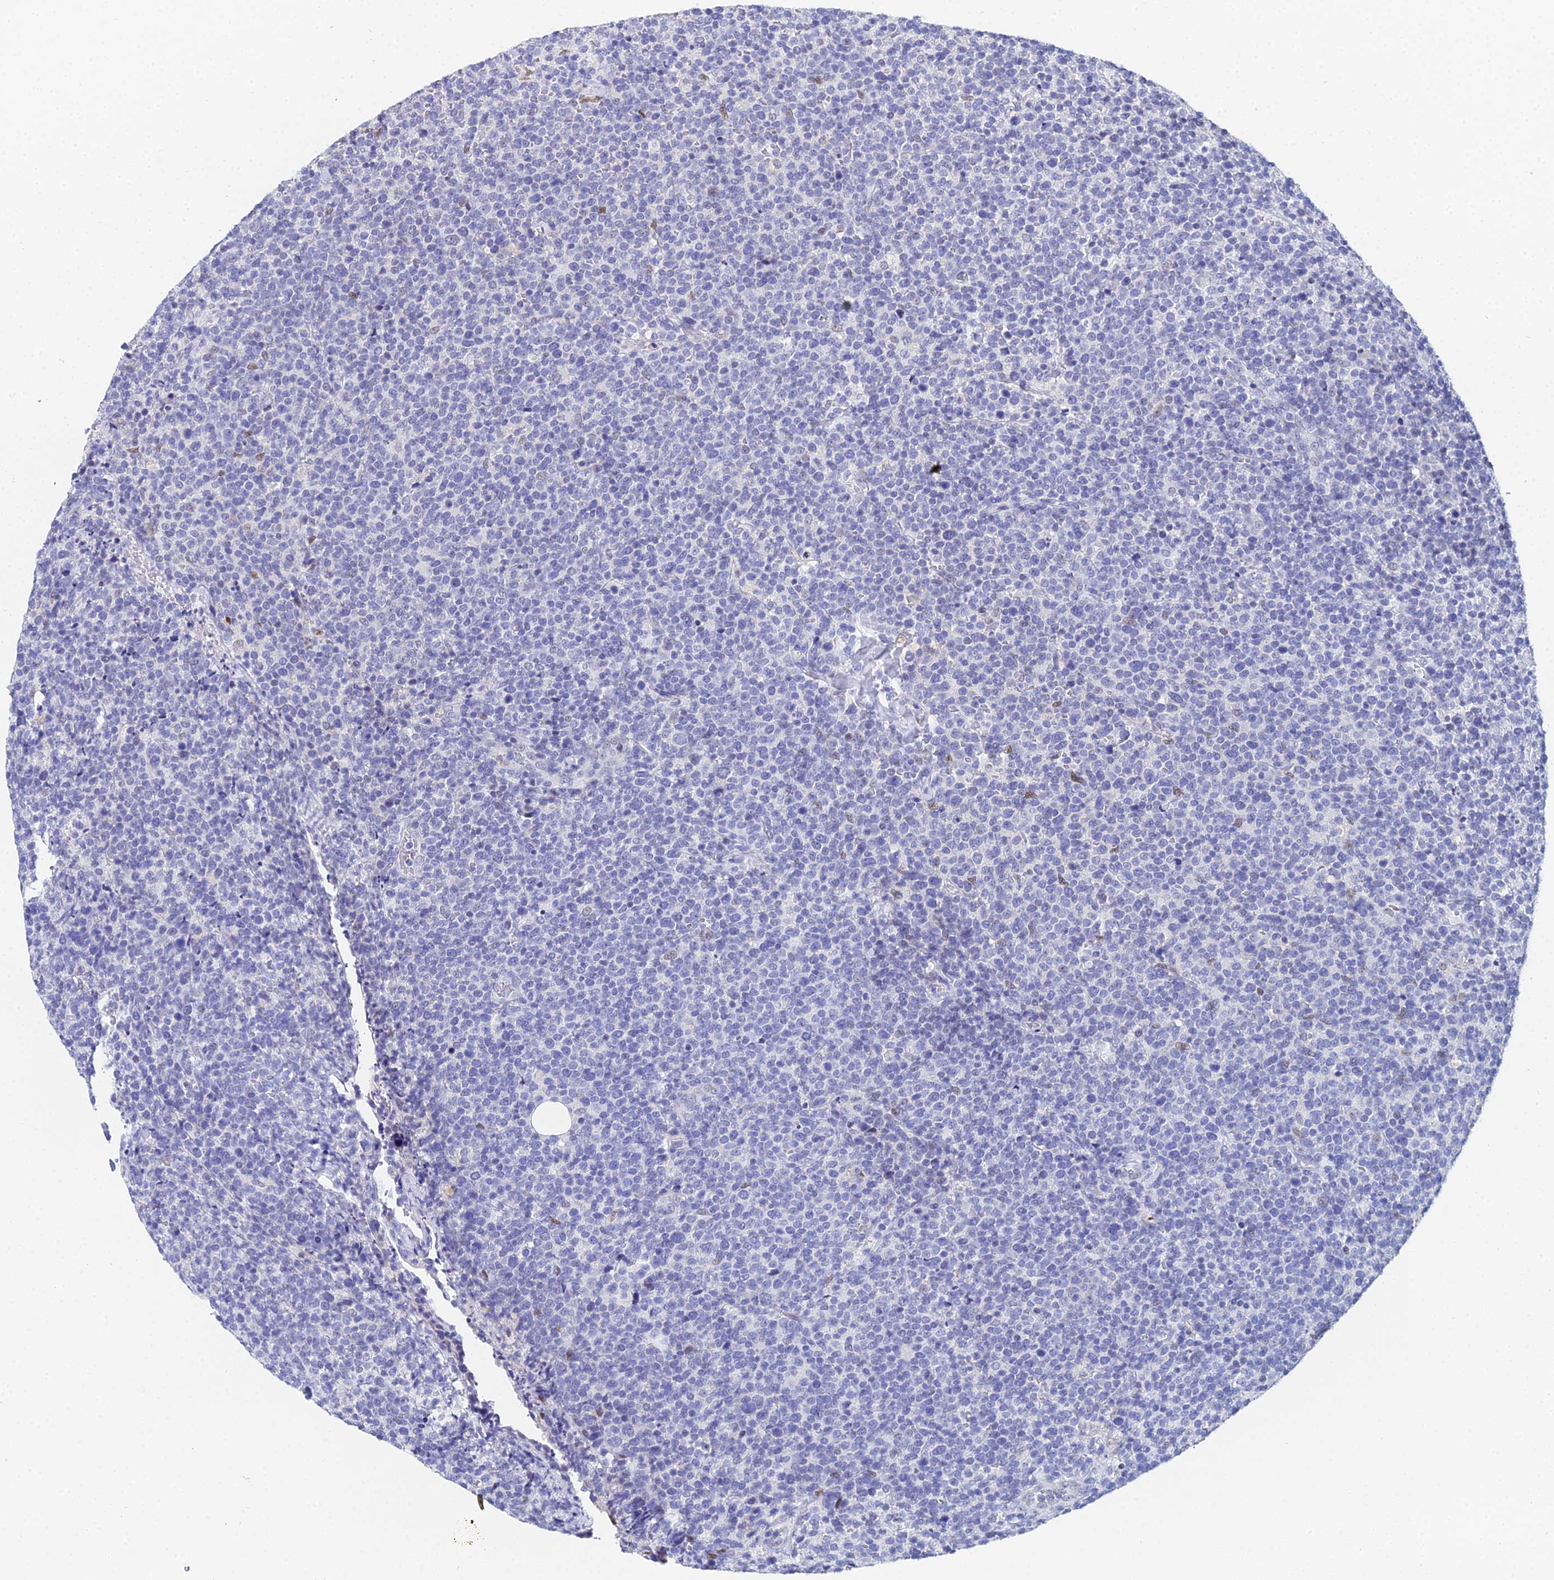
{"staining": {"intensity": "negative", "quantity": "none", "location": "none"}, "tissue": "lymphoma", "cell_type": "Tumor cells", "image_type": "cancer", "snomed": [{"axis": "morphology", "description": "Malignant lymphoma, non-Hodgkin's type, High grade"}, {"axis": "topography", "description": "Lymph node"}], "caption": "Tumor cells are negative for protein expression in human lymphoma. (Stains: DAB IHC with hematoxylin counter stain, Microscopy: brightfield microscopy at high magnification).", "gene": "OCM", "patient": {"sex": "male", "age": 61}}